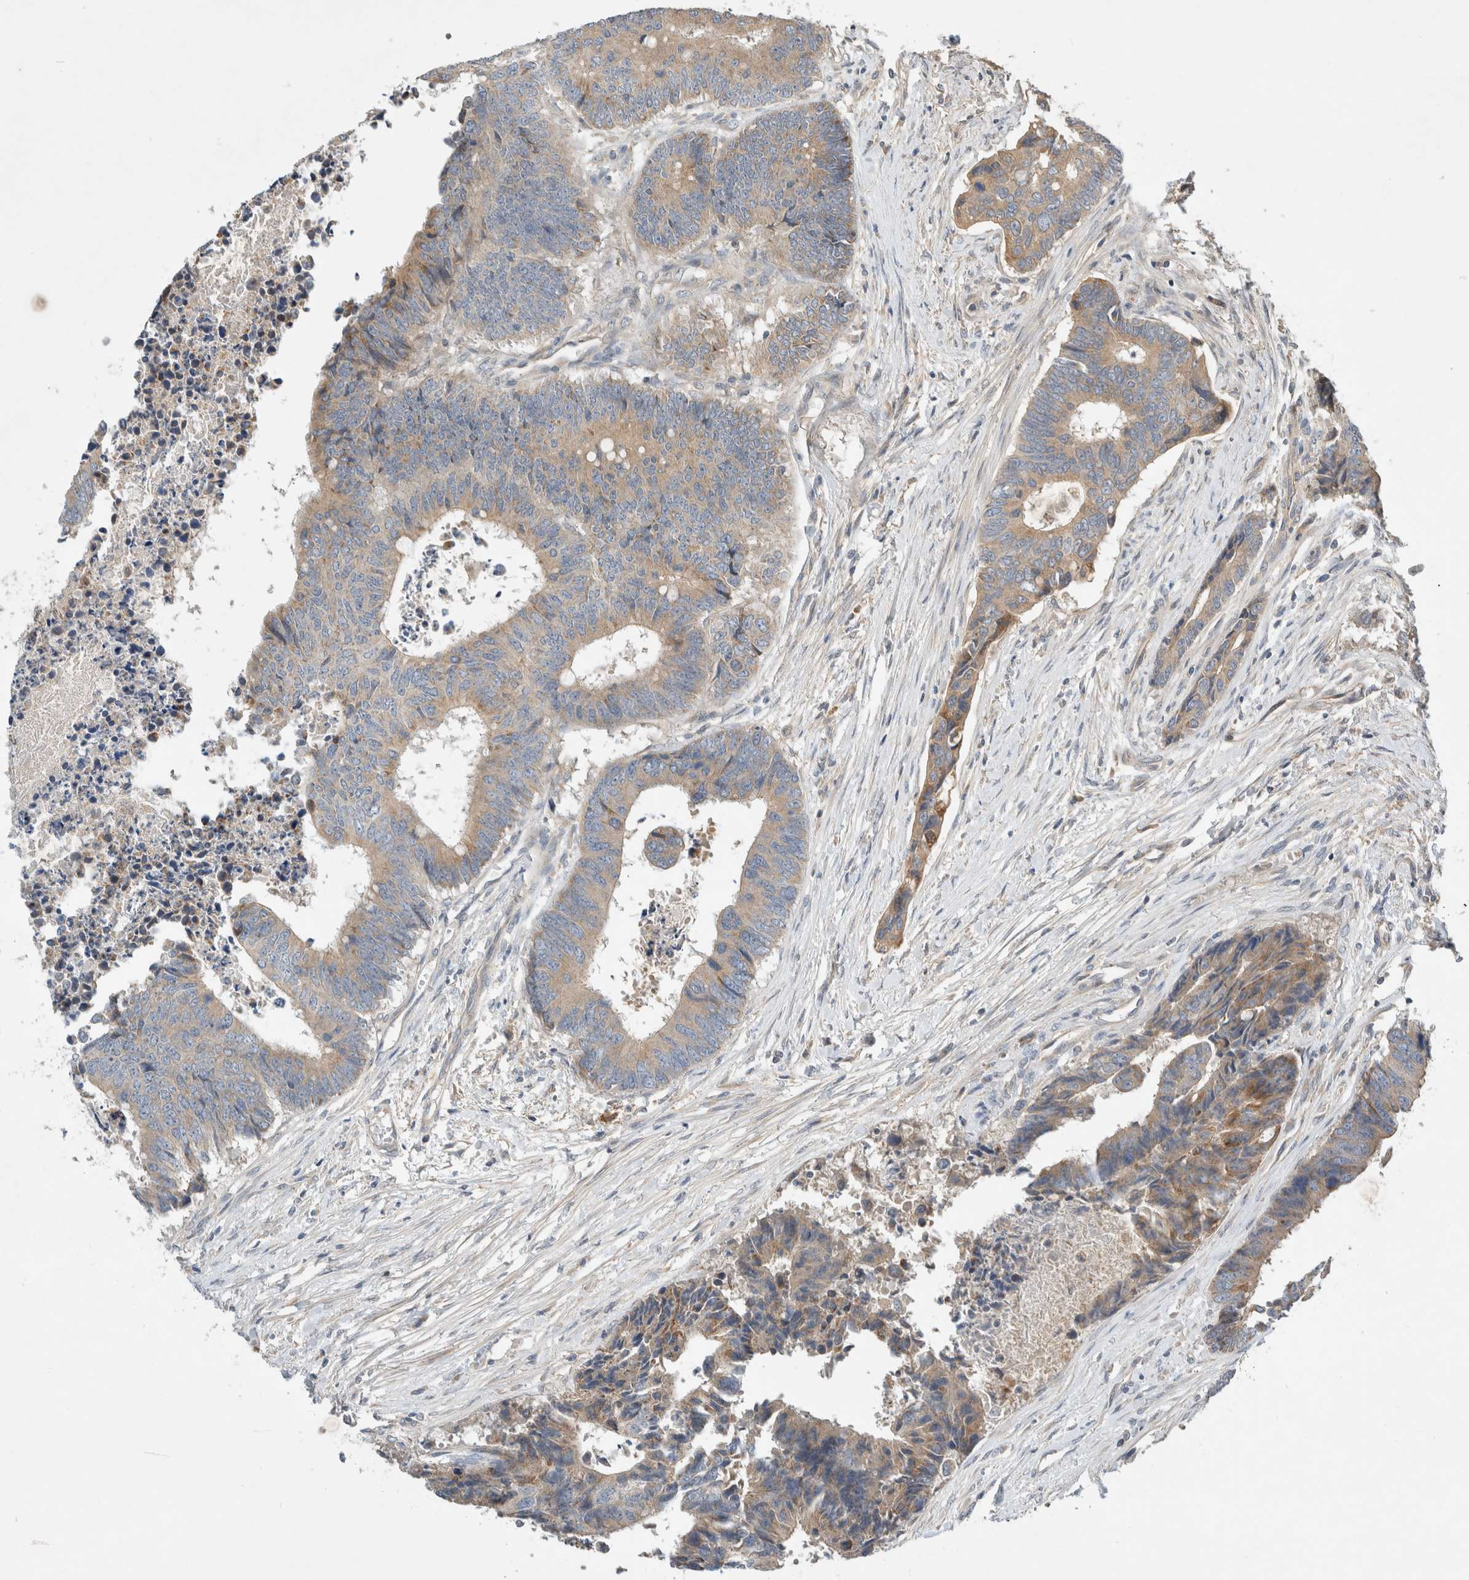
{"staining": {"intensity": "weak", "quantity": ">75%", "location": "cytoplasmic/membranous"}, "tissue": "colorectal cancer", "cell_type": "Tumor cells", "image_type": "cancer", "snomed": [{"axis": "morphology", "description": "Adenocarcinoma, NOS"}, {"axis": "topography", "description": "Rectum"}], "caption": "Human colorectal cancer stained with a protein marker exhibits weak staining in tumor cells.", "gene": "ARMC9", "patient": {"sex": "male", "age": 84}}